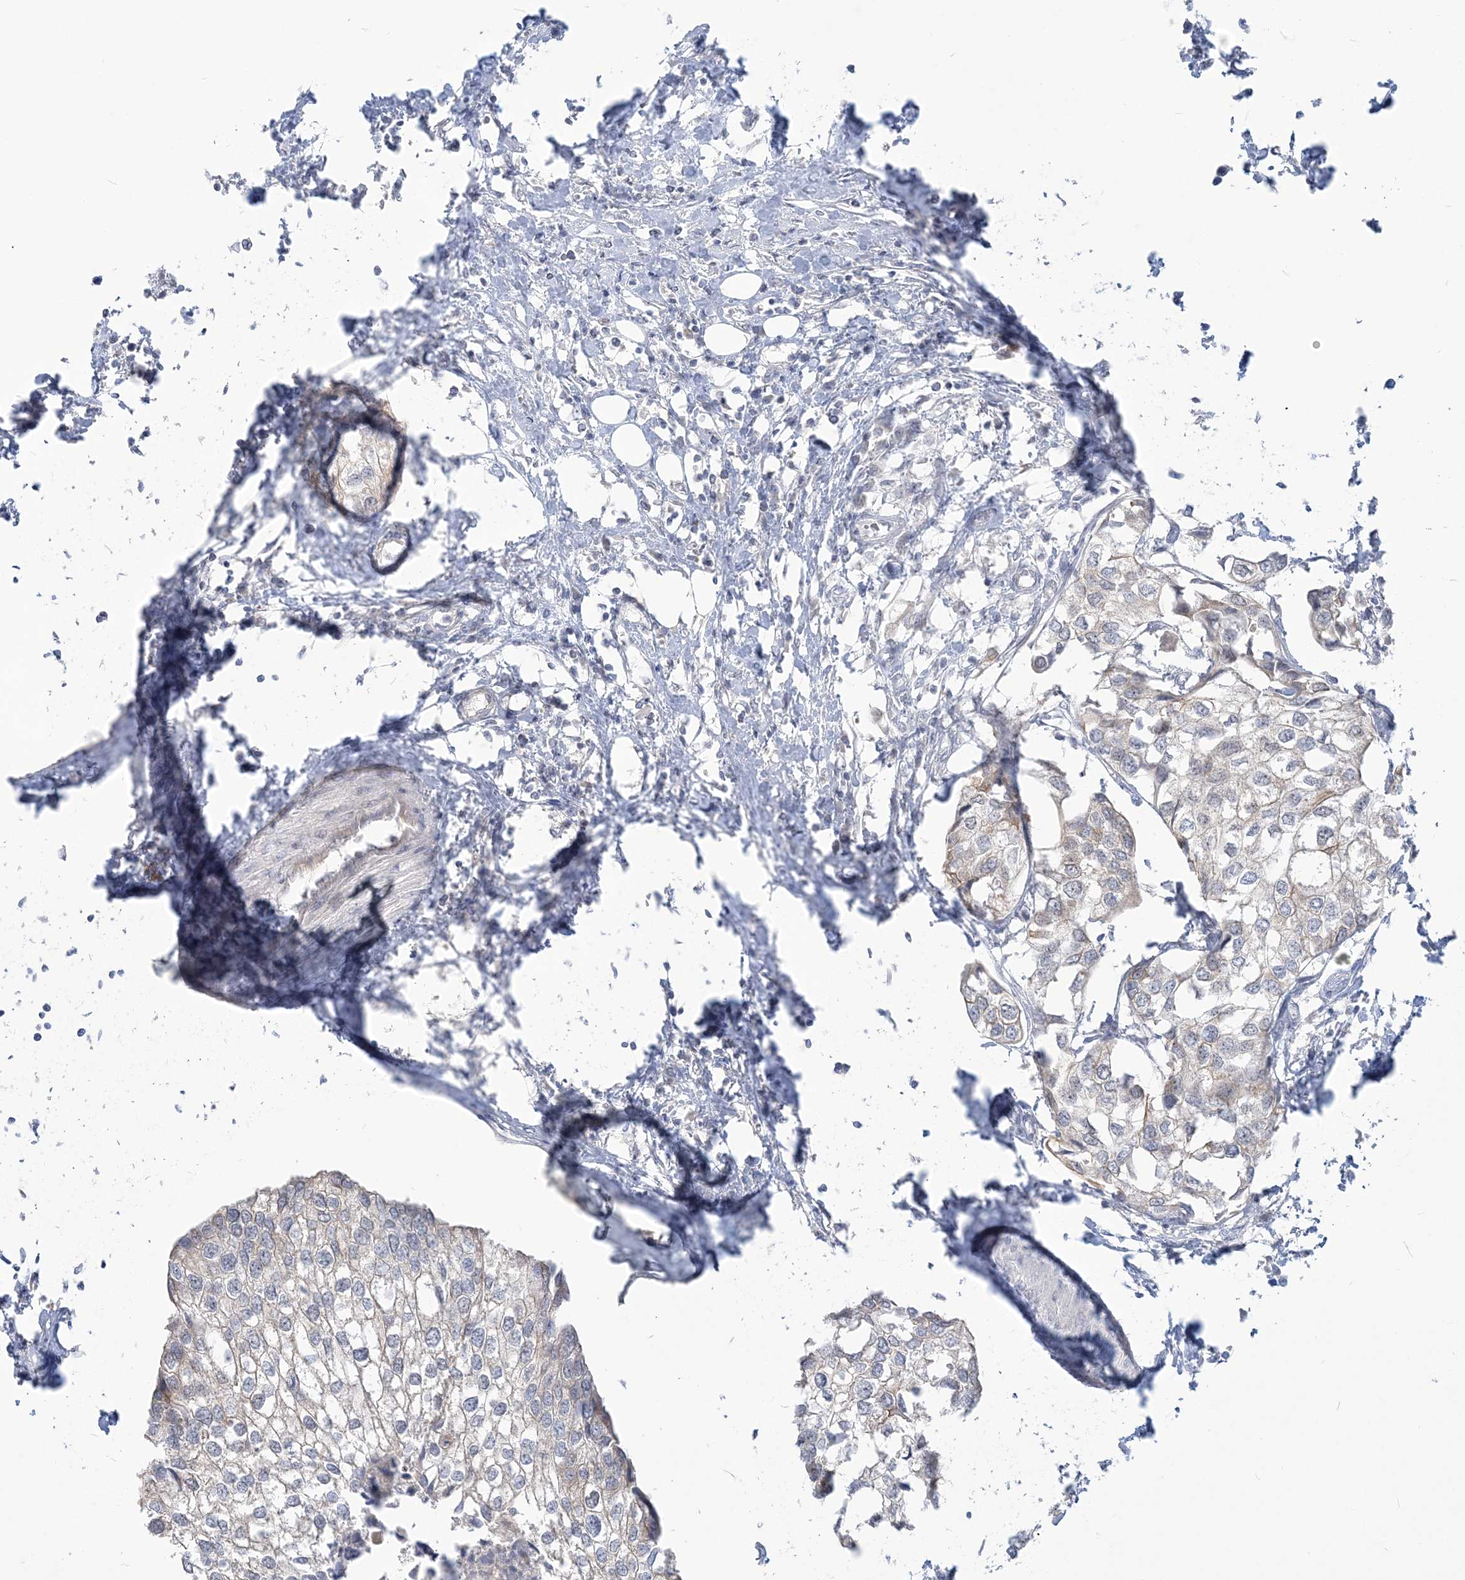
{"staining": {"intensity": "negative", "quantity": "none", "location": "none"}, "tissue": "urothelial cancer", "cell_type": "Tumor cells", "image_type": "cancer", "snomed": [{"axis": "morphology", "description": "Urothelial carcinoma, High grade"}, {"axis": "topography", "description": "Urinary bladder"}], "caption": "This is a photomicrograph of immunohistochemistry staining of urothelial cancer, which shows no staining in tumor cells. (DAB (3,3'-diaminobenzidine) IHC, high magnification).", "gene": "SDAD1", "patient": {"sex": "male", "age": 64}}